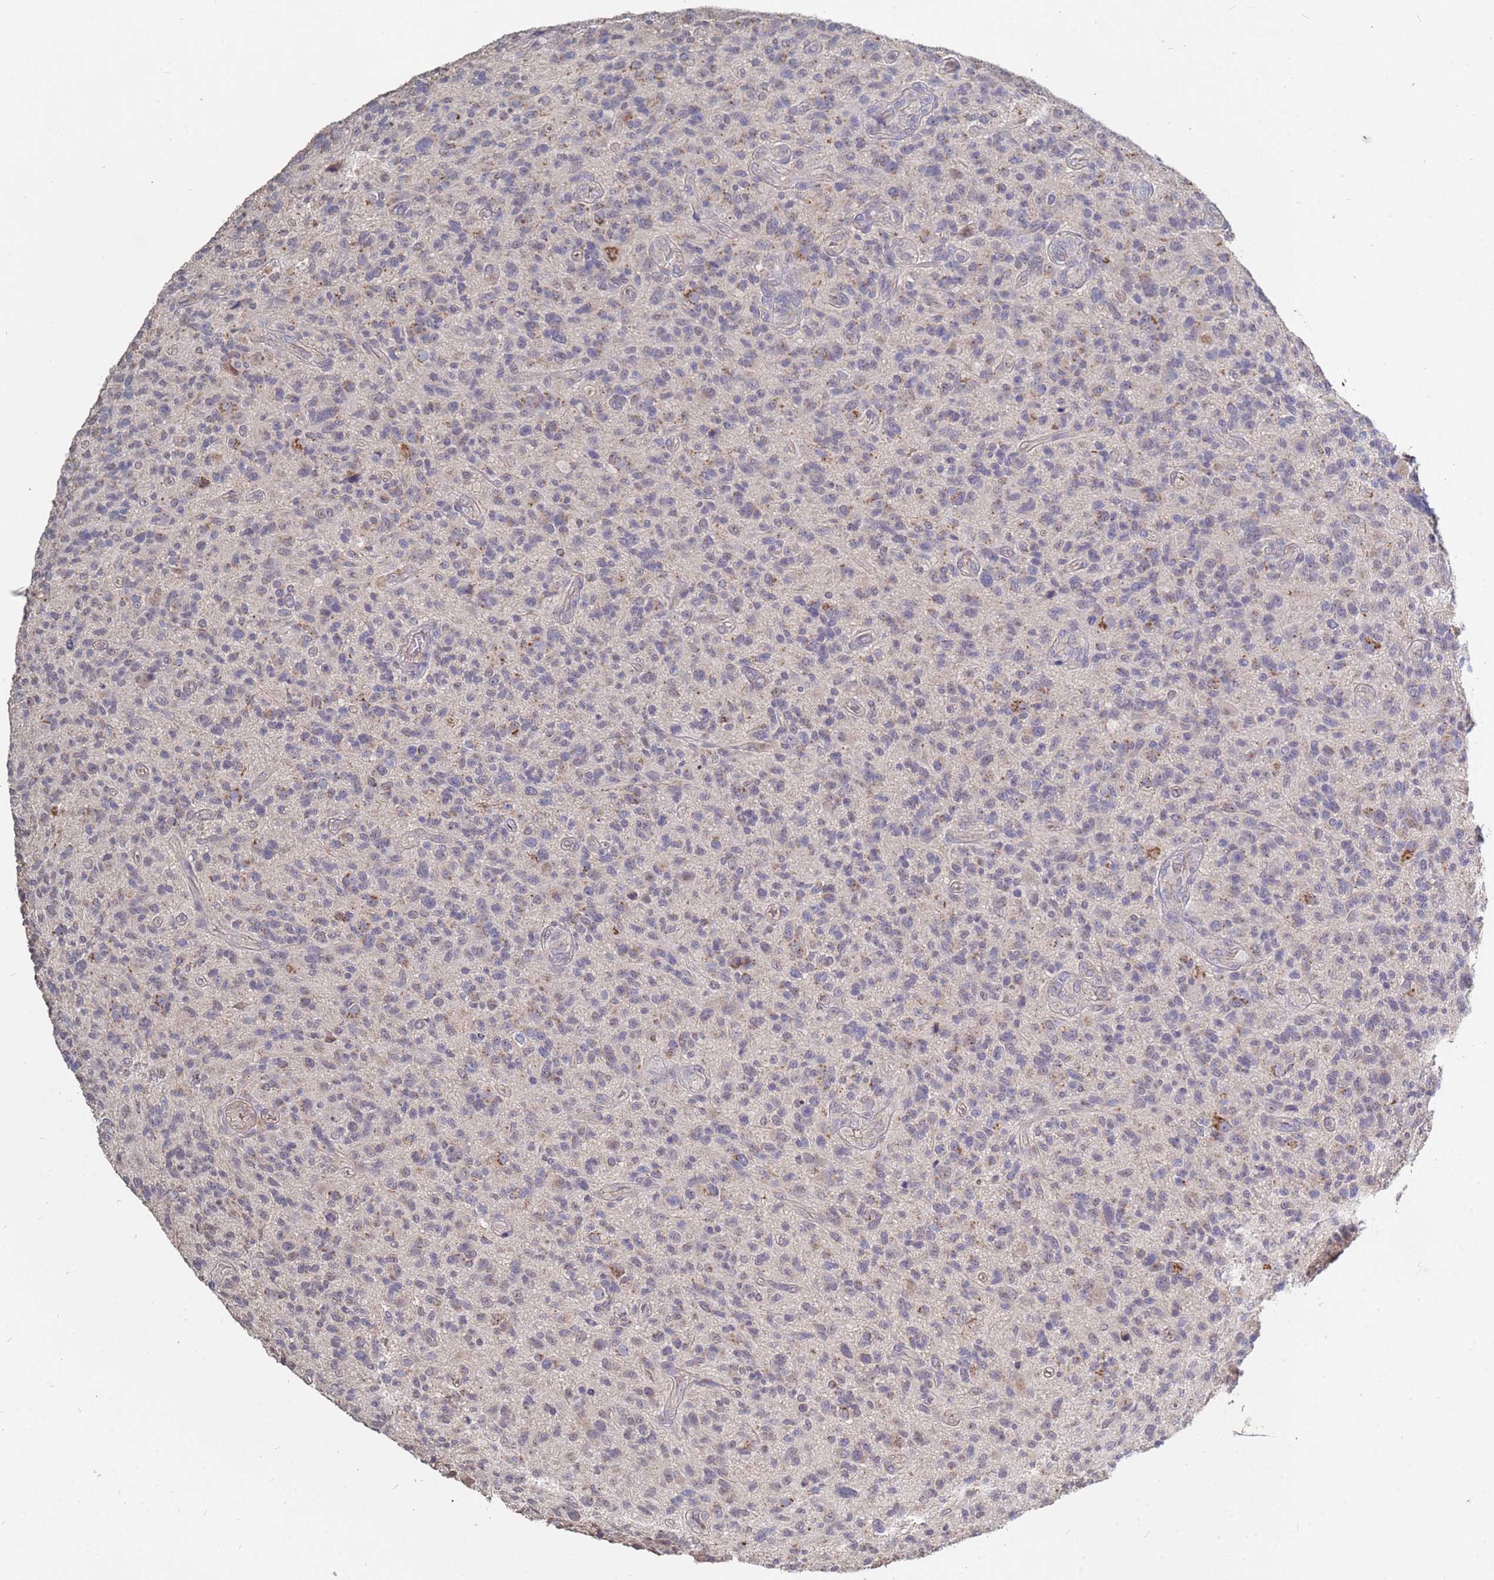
{"staining": {"intensity": "negative", "quantity": "none", "location": "none"}, "tissue": "glioma", "cell_type": "Tumor cells", "image_type": "cancer", "snomed": [{"axis": "morphology", "description": "Glioma, malignant, High grade"}, {"axis": "topography", "description": "Brain"}], "caption": "DAB (3,3'-diaminobenzidine) immunohistochemical staining of human malignant glioma (high-grade) demonstrates no significant staining in tumor cells. (DAB immunohistochemistry visualized using brightfield microscopy, high magnification).", "gene": "TCEANC2", "patient": {"sex": "male", "age": 47}}